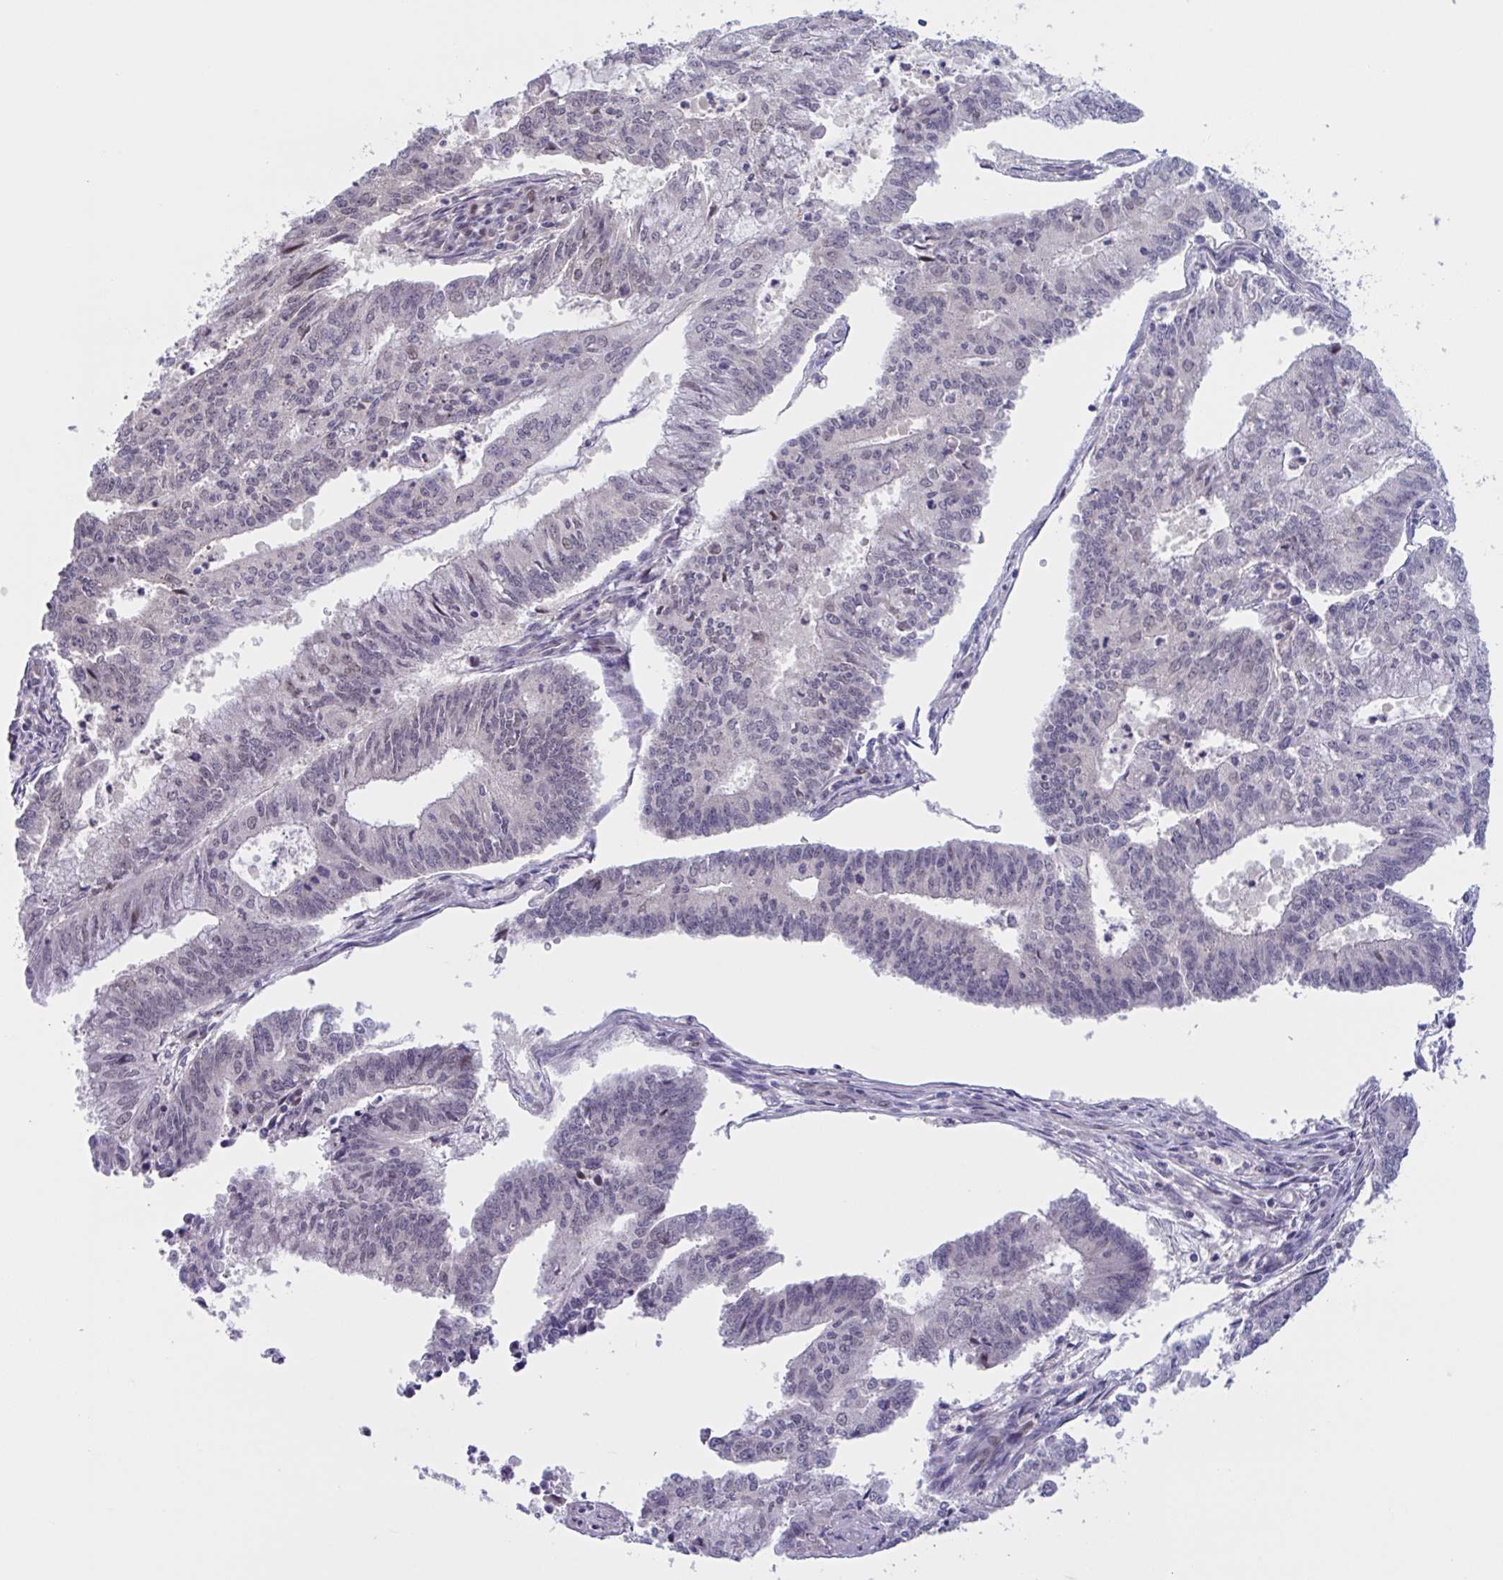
{"staining": {"intensity": "negative", "quantity": "none", "location": "none"}, "tissue": "endometrial cancer", "cell_type": "Tumor cells", "image_type": "cancer", "snomed": [{"axis": "morphology", "description": "Adenocarcinoma, NOS"}, {"axis": "topography", "description": "Endometrium"}], "caption": "Immunohistochemistry histopathology image of neoplastic tissue: human endometrial adenocarcinoma stained with DAB displays no significant protein staining in tumor cells.", "gene": "RIOK1", "patient": {"sex": "female", "age": 61}}